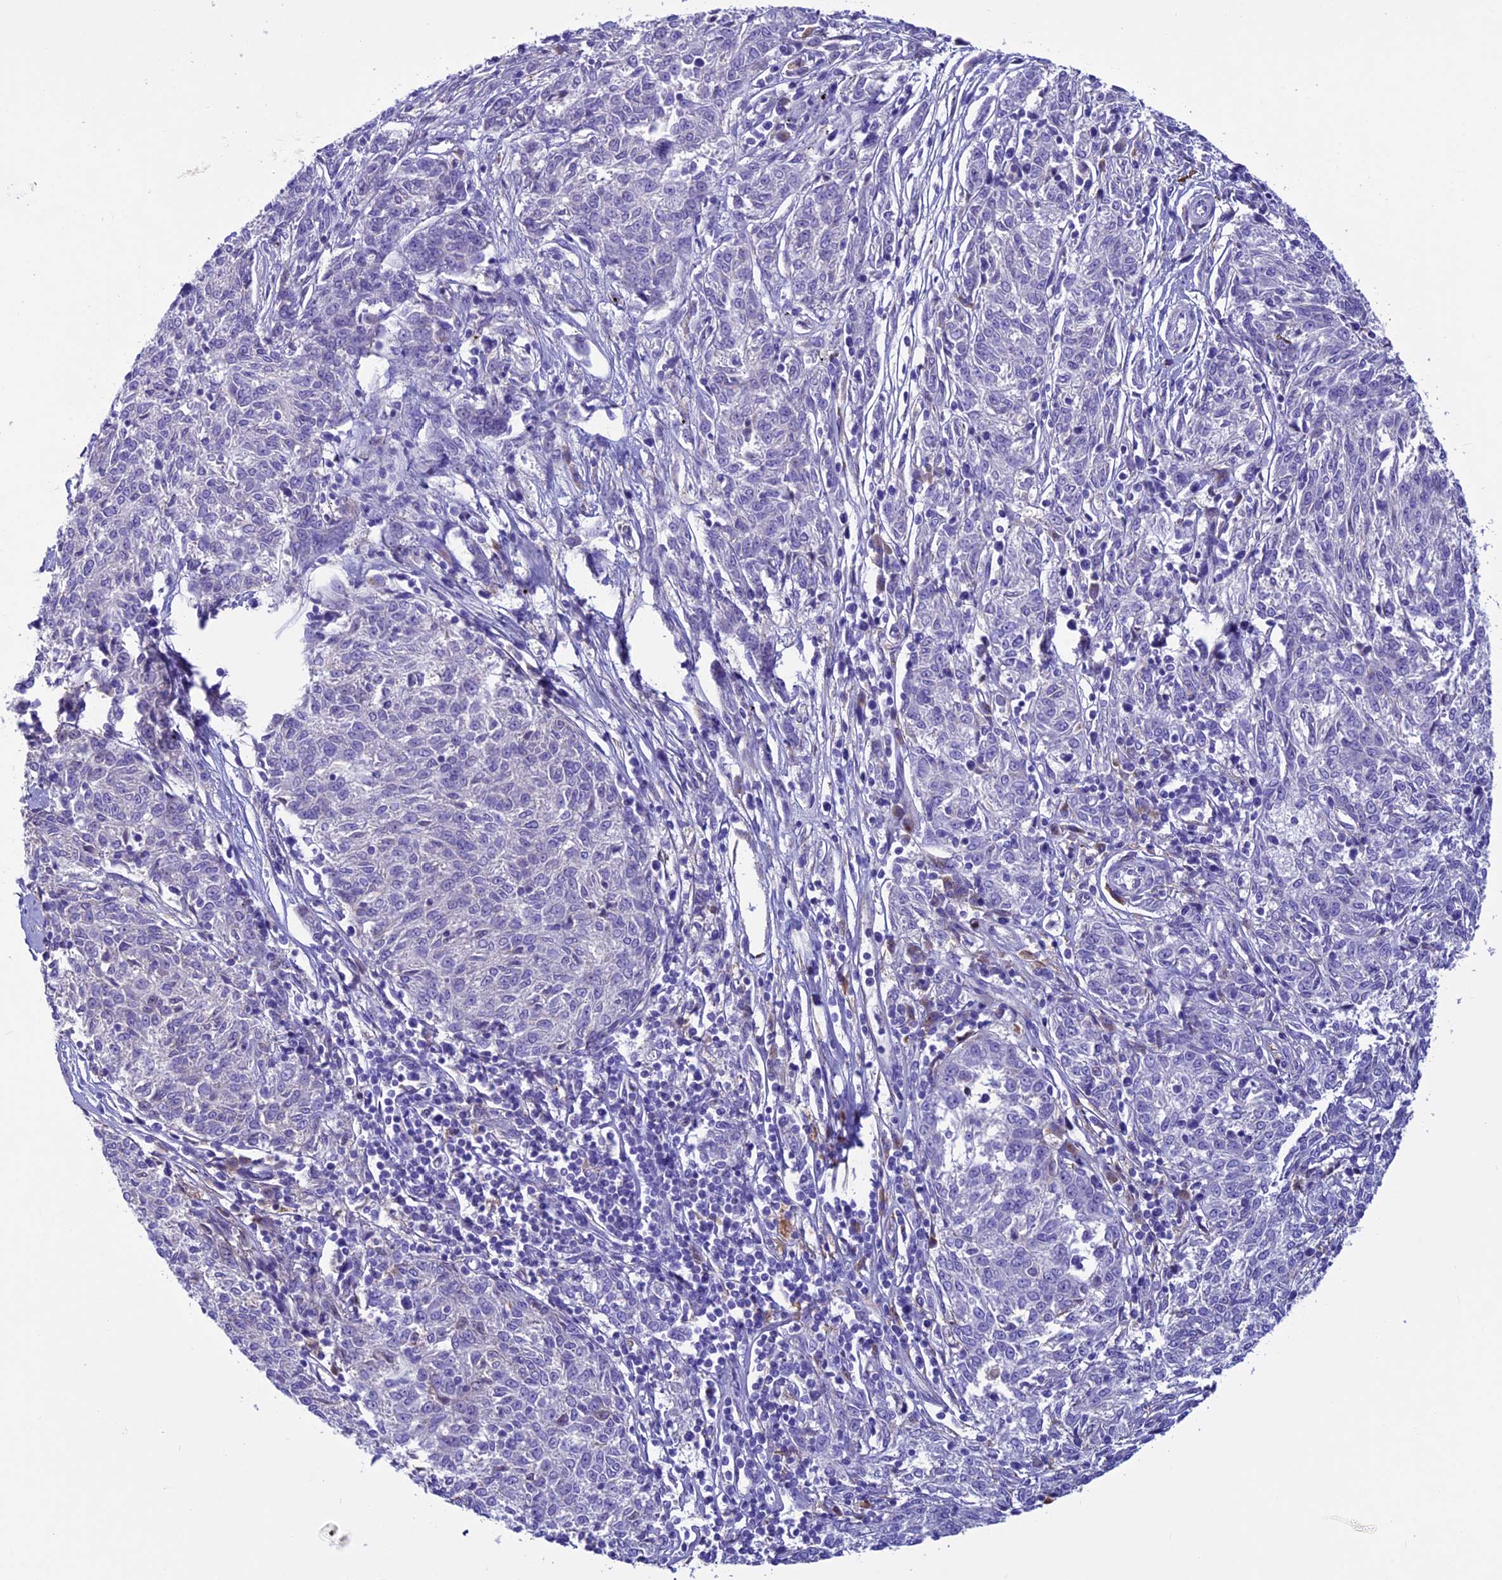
{"staining": {"intensity": "negative", "quantity": "none", "location": "none"}, "tissue": "melanoma", "cell_type": "Tumor cells", "image_type": "cancer", "snomed": [{"axis": "morphology", "description": "Malignant melanoma, NOS"}, {"axis": "topography", "description": "Skin"}], "caption": "Melanoma was stained to show a protein in brown. There is no significant positivity in tumor cells.", "gene": "IGSF6", "patient": {"sex": "female", "age": 72}}